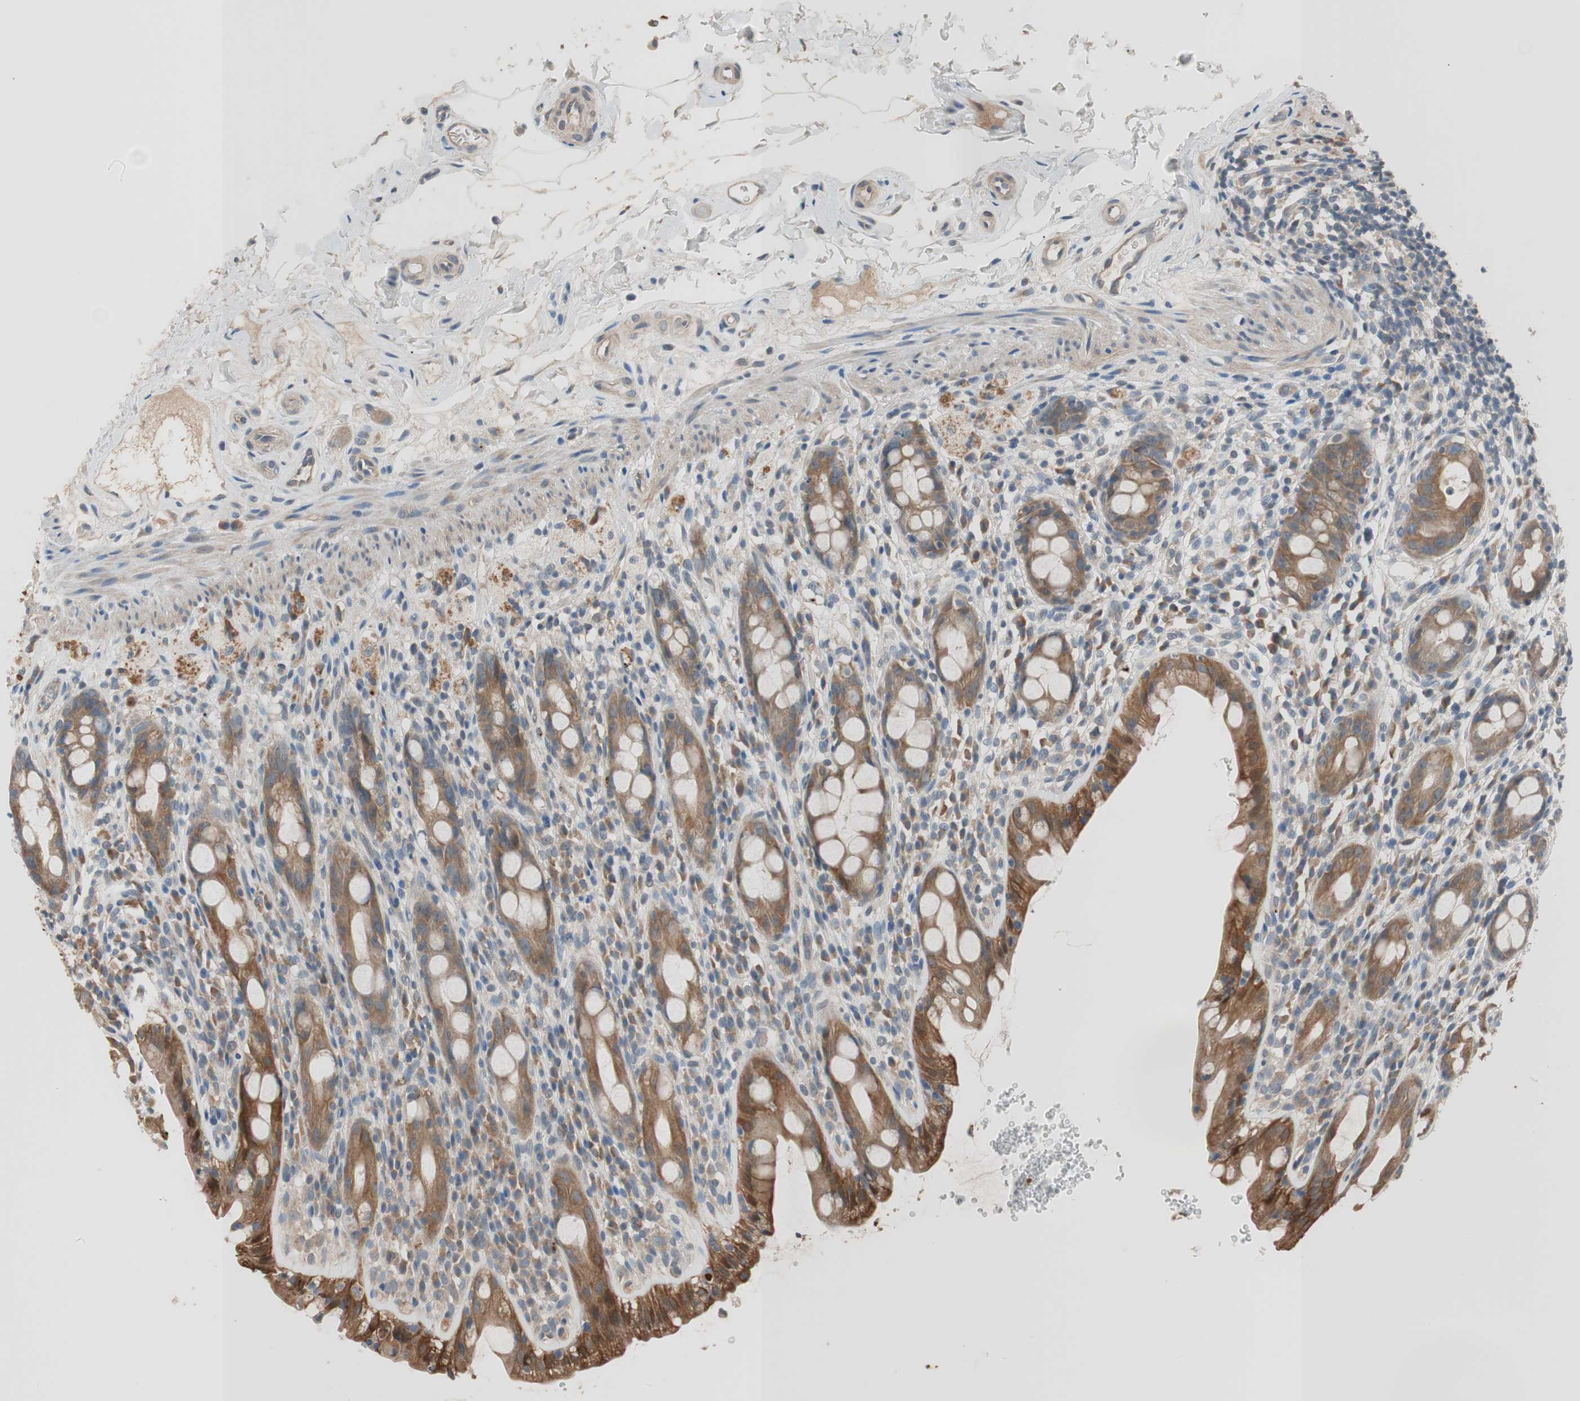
{"staining": {"intensity": "strong", "quantity": ">75%", "location": "cytoplasmic/membranous"}, "tissue": "rectum", "cell_type": "Glandular cells", "image_type": "normal", "snomed": [{"axis": "morphology", "description": "Normal tissue, NOS"}, {"axis": "topography", "description": "Rectum"}], "caption": "Normal rectum was stained to show a protein in brown. There is high levels of strong cytoplasmic/membranous positivity in about >75% of glandular cells. (Brightfield microscopy of DAB IHC at high magnification).", "gene": "FADS2", "patient": {"sex": "male", "age": 44}}